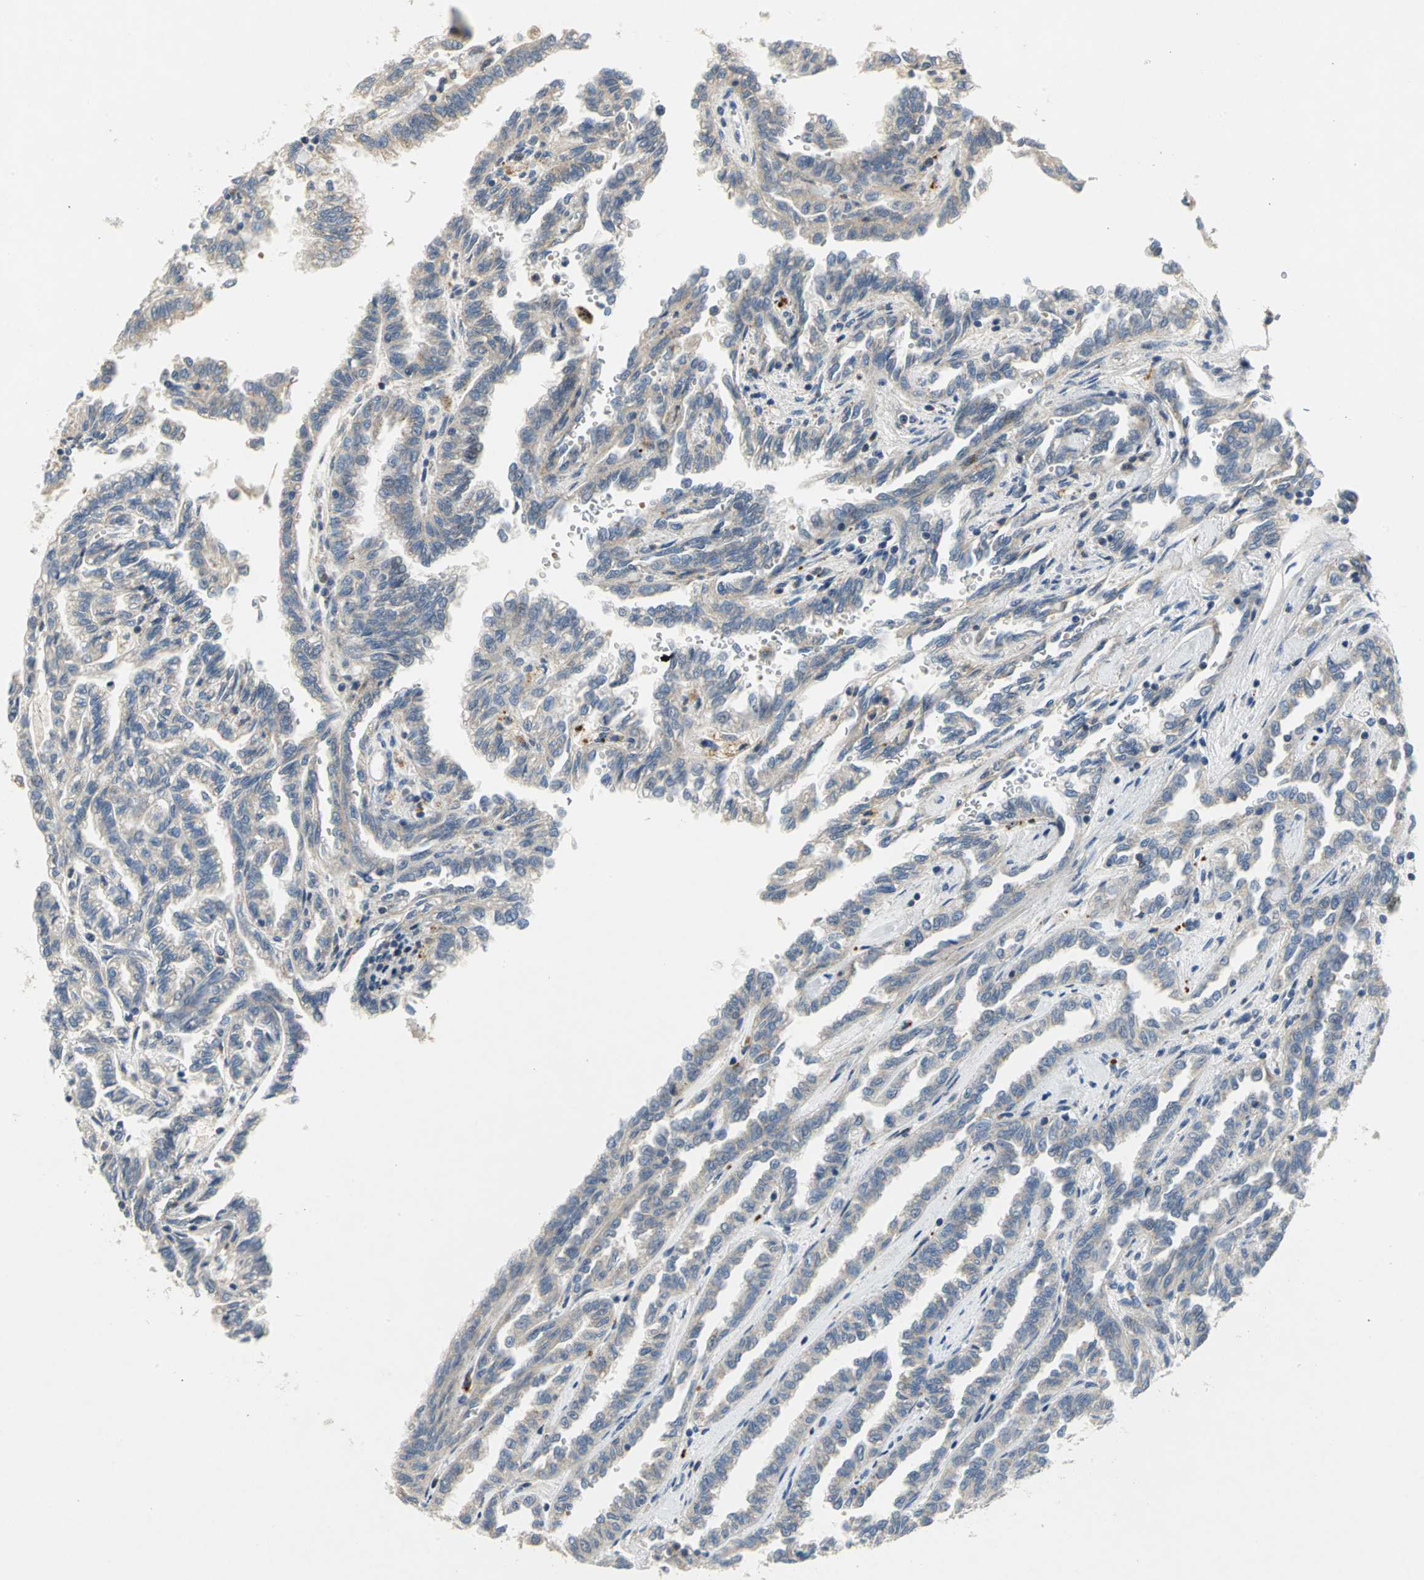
{"staining": {"intensity": "weak", "quantity": "<25%", "location": "cytoplasmic/membranous"}, "tissue": "renal cancer", "cell_type": "Tumor cells", "image_type": "cancer", "snomed": [{"axis": "morphology", "description": "Inflammation, NOS"}, {"axis": "morphology", "description": "Adenocarcinoma, NOS"}, {"axis": "topography", "description": "Kidney"}], "caption": "IHC photomicrograph of neoplastic tissue: adenocarcinoma (renal) stained with DAB (3,3'-diaminobenzidine) displays no significant protein expression in tumor cells.", "gene": "SPPL2B", "patient": {"sex": "male", "age": 68}}